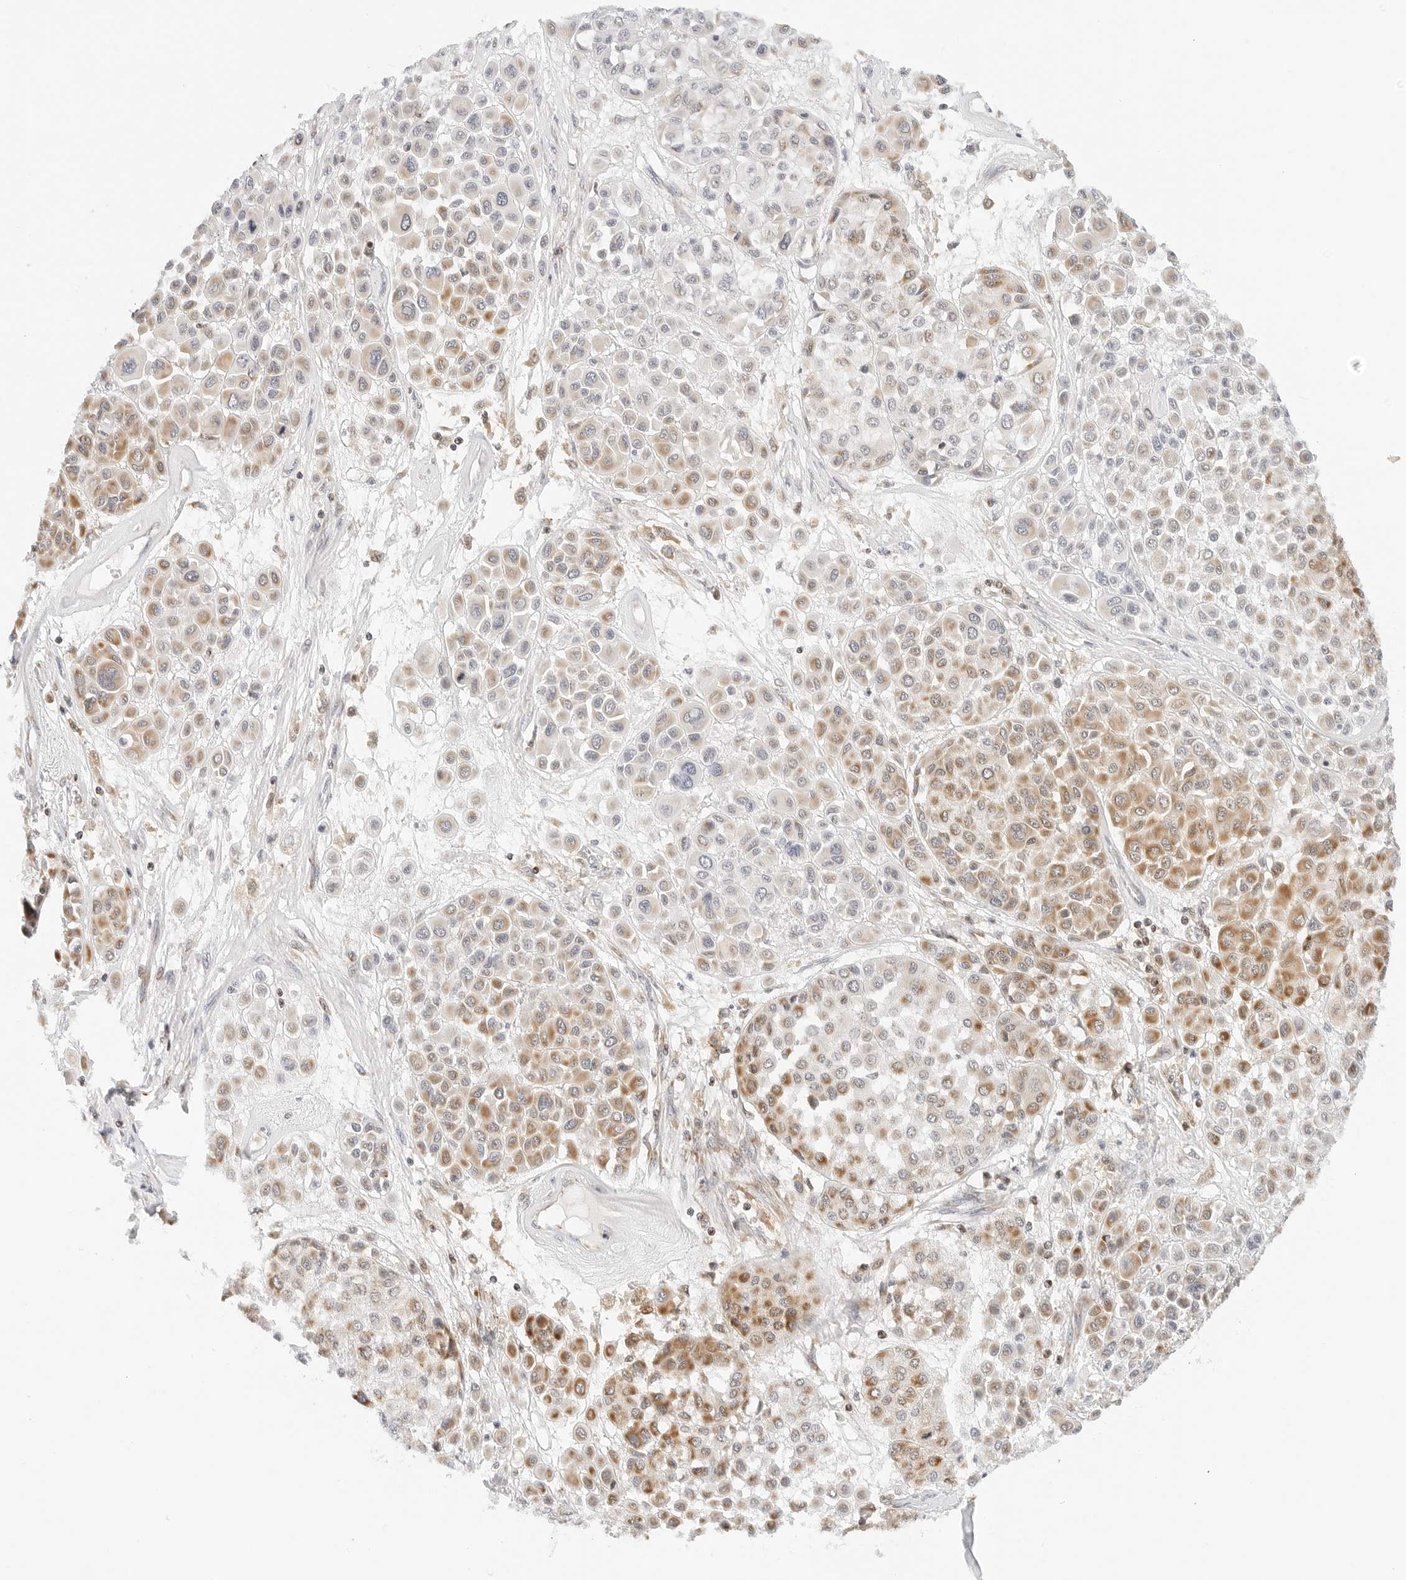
{"staining": {"intensity": "moderate", "quantity": "25%-75%", "location": "cytoplasmic/membranous"}, "tissue": "melanoma", "cell_type": "Tumor cells", "image_type": "cancer", "snomed": [{"axis": "morphology", "description": "Malignant melanoma, Metastatic site"}, {"axis": "topography", "description": "Soft tissue"}], "caption": "IHC histopathology image of neoplastic tissue: human melanoma stained using IHC exhibits medium levels of moderate protein expression localized specifically in the cytoplasmic/membranous of tumor cells, appearing as a cytoplasmic/membranous brown color.", "gene": "ATL1", "patient": {"sex": "male", "age": 41}}